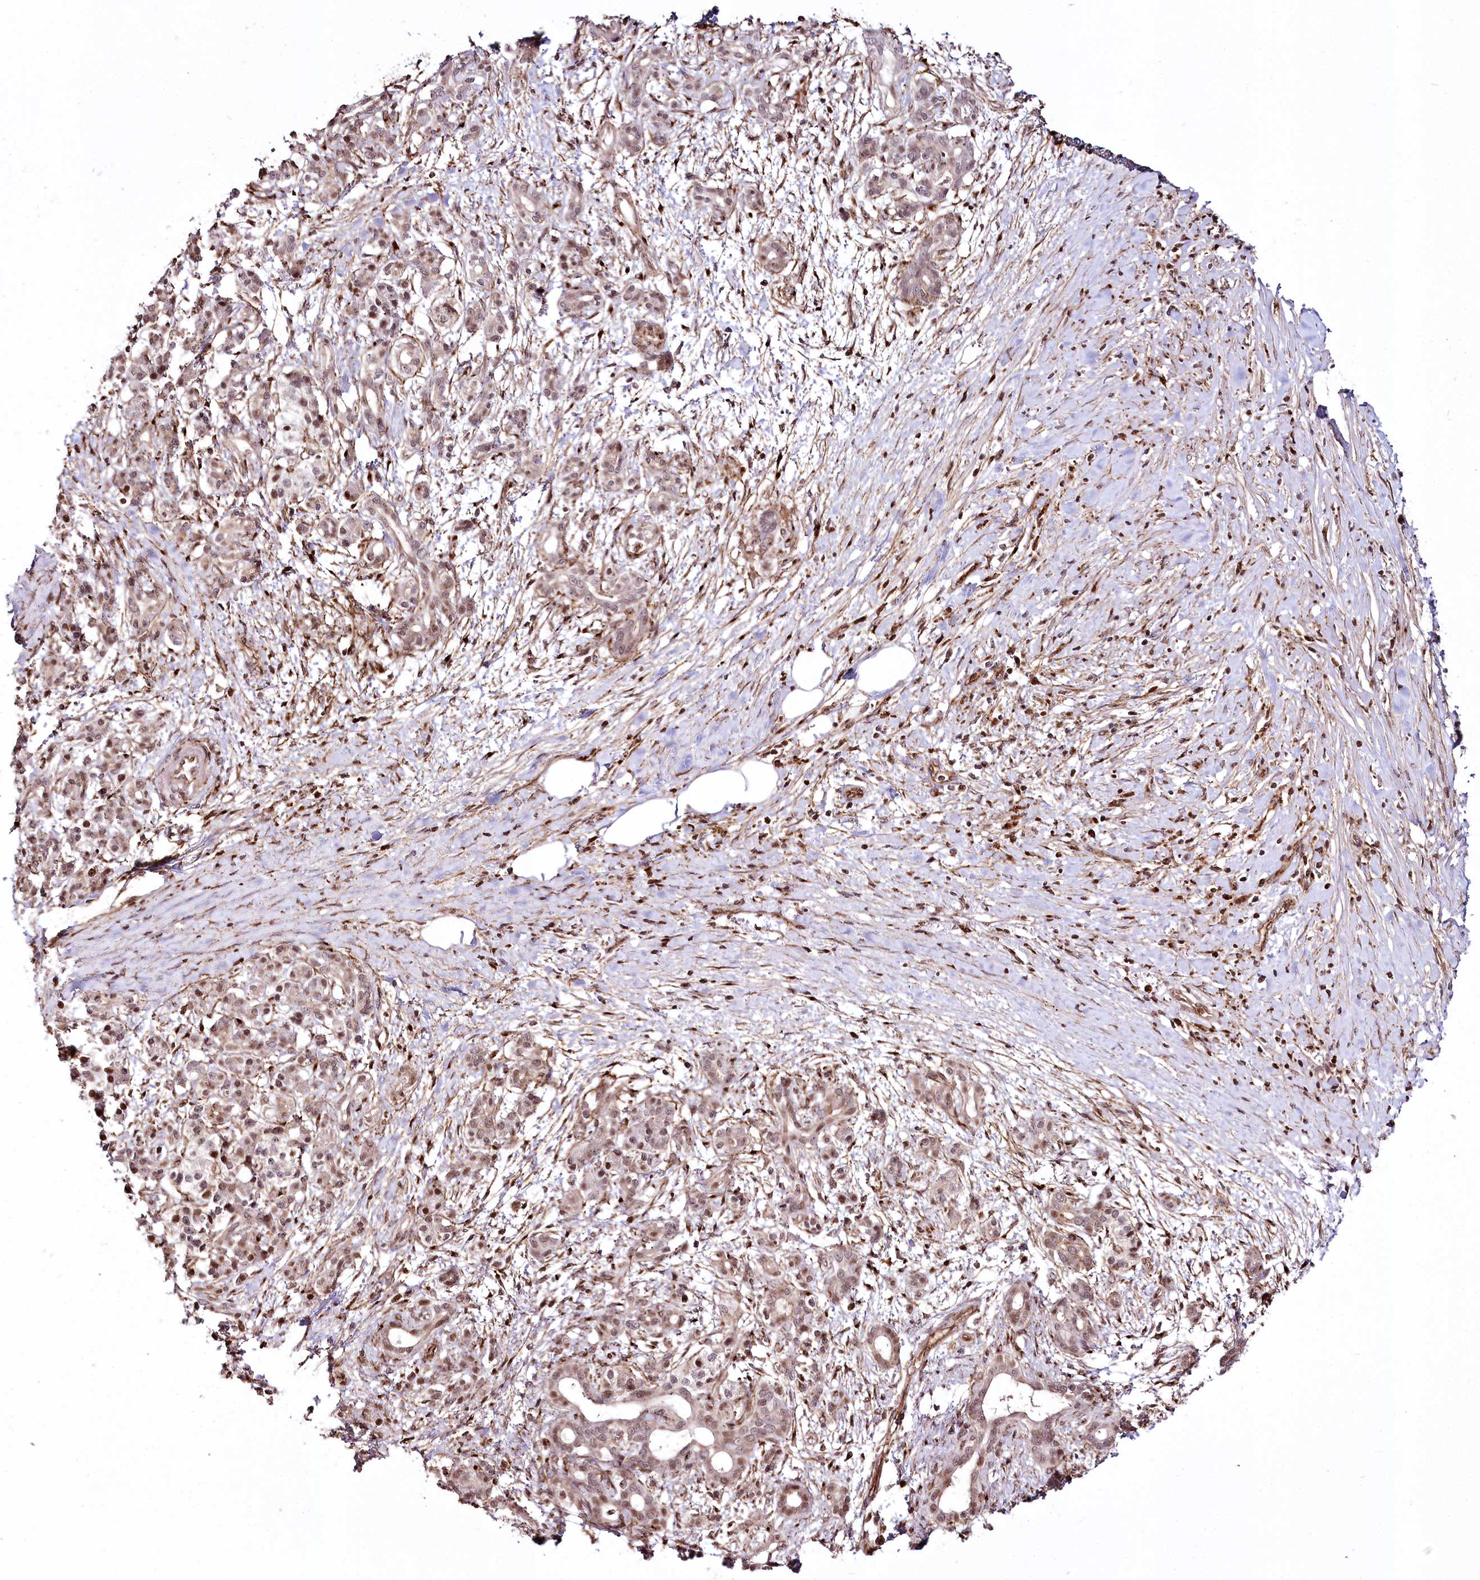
{"staining": {"intensity": "moderate", "quantity": ">75%", "location": "nuclear"}, "tissue": "pancreatic cancer", "cell_type": "Tumor cells", "image_type": "cancer", "snomed": [{"axis": "morphology", "description": "Adenocarcinoma, NOS"}, {"axis": "topography", "description": "Pancreas"}], "caption": "Immunohistochemical staining of pancreatic cancer displays medium levels of moderate nuclear positivity in approximately >75% of tumor cells. (brown staining indicates protein expression, while blue staining denotes nuclei).", "gene": "HOXC8", "patient": {"sex": "female", "age": 55}}